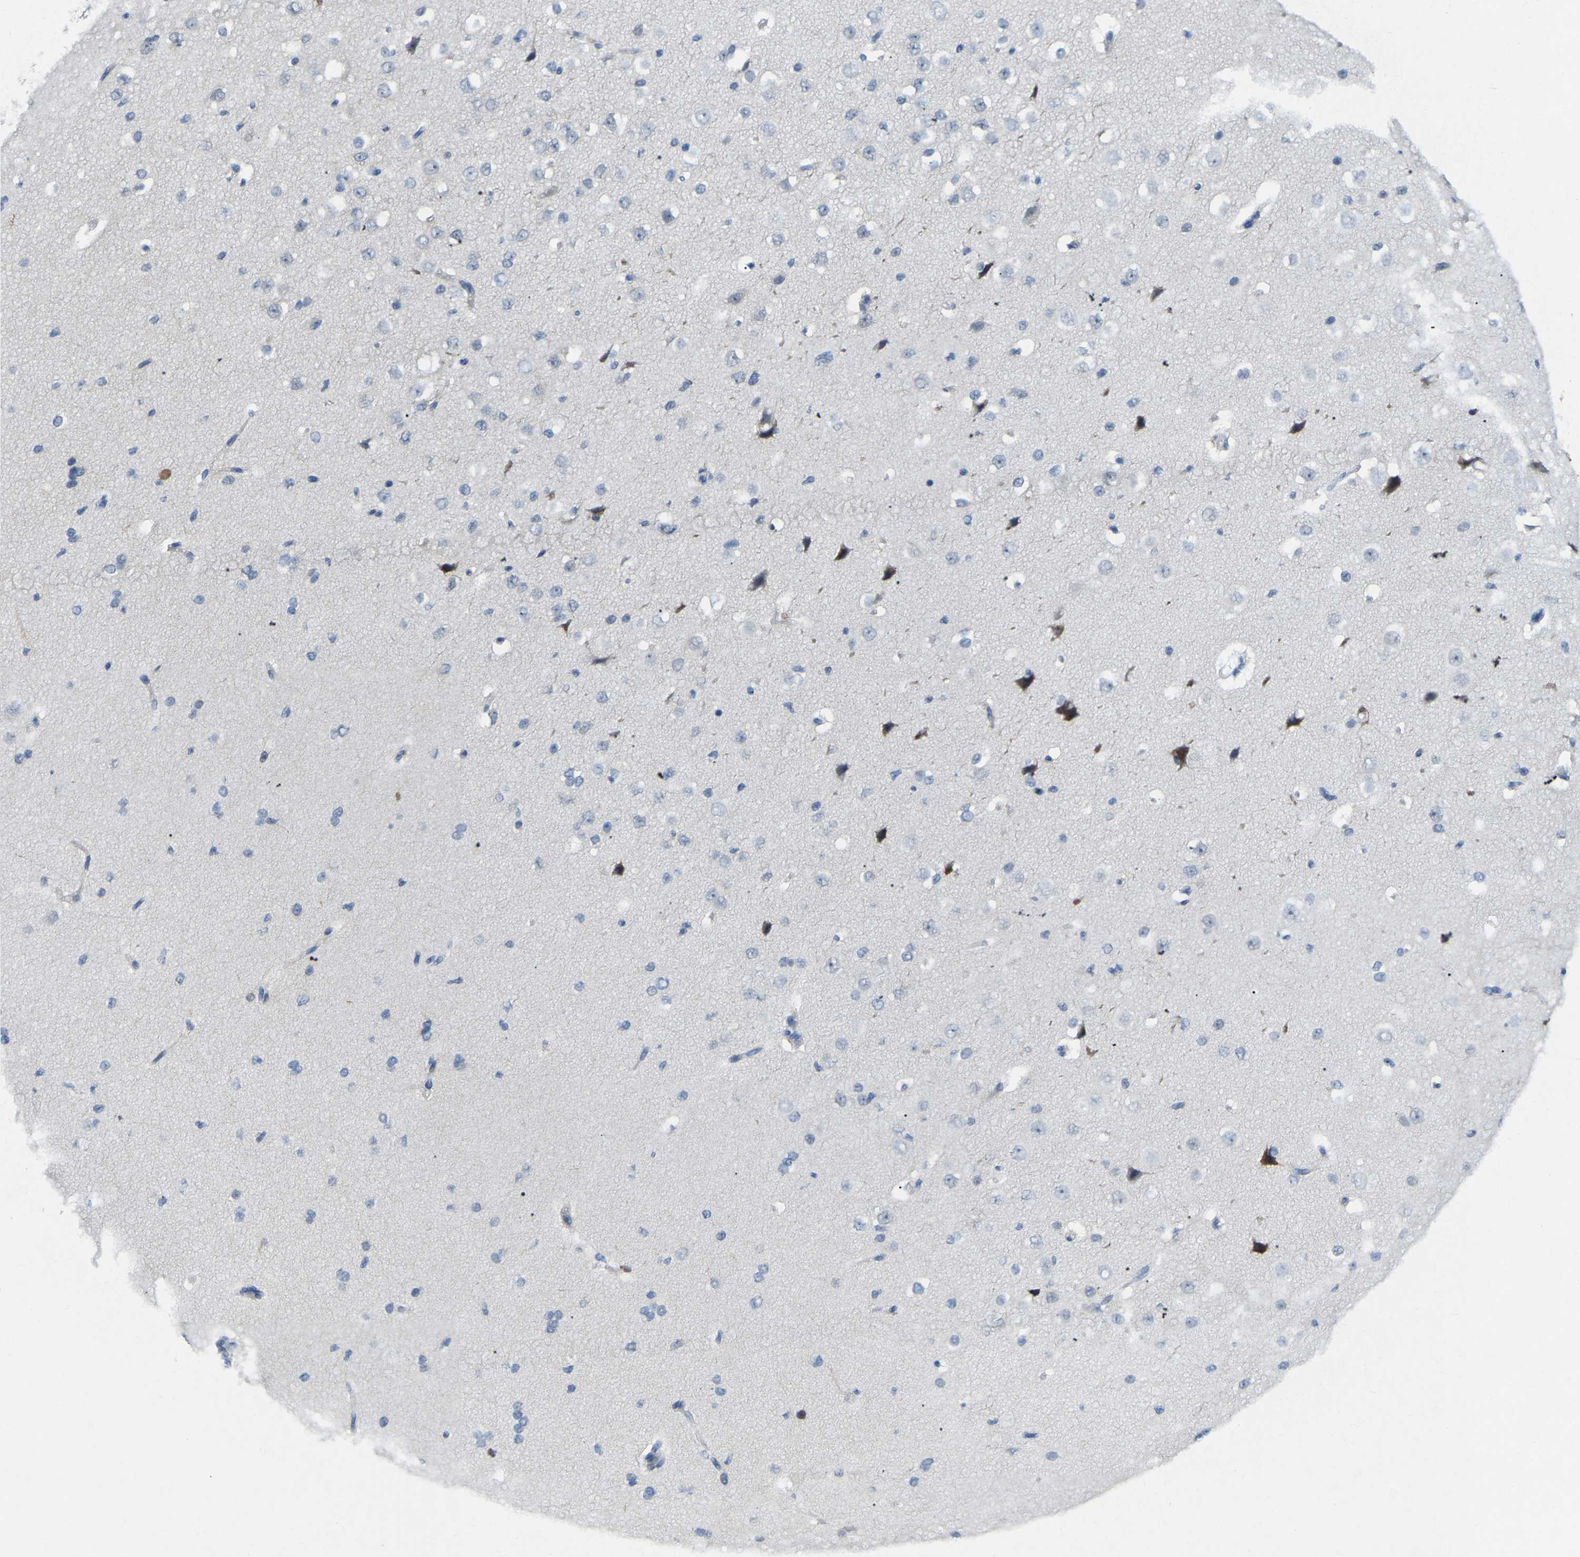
{"staining": {"intensity": "negative", "quantity": "none", "location": "none"}, "tissue": "cerebral cortex", "cell_type": "Endothelial cells", "image_type": "normal", "snomed": [{"axis": "morphology", "description": "Normal tissue, NOS"}, {"axis": "morphology", "description": "Developmental malformation"}, {"axis": "topography", "description": "Cerebral cortex"}], "caption": "This is a micrograph of immunohistochemistry staining of unremarkable cerebral cortex, which shows no staining in endothelial cells.", "gene": "ABTB2", "patient": {"sex": "female", "age": 30}}